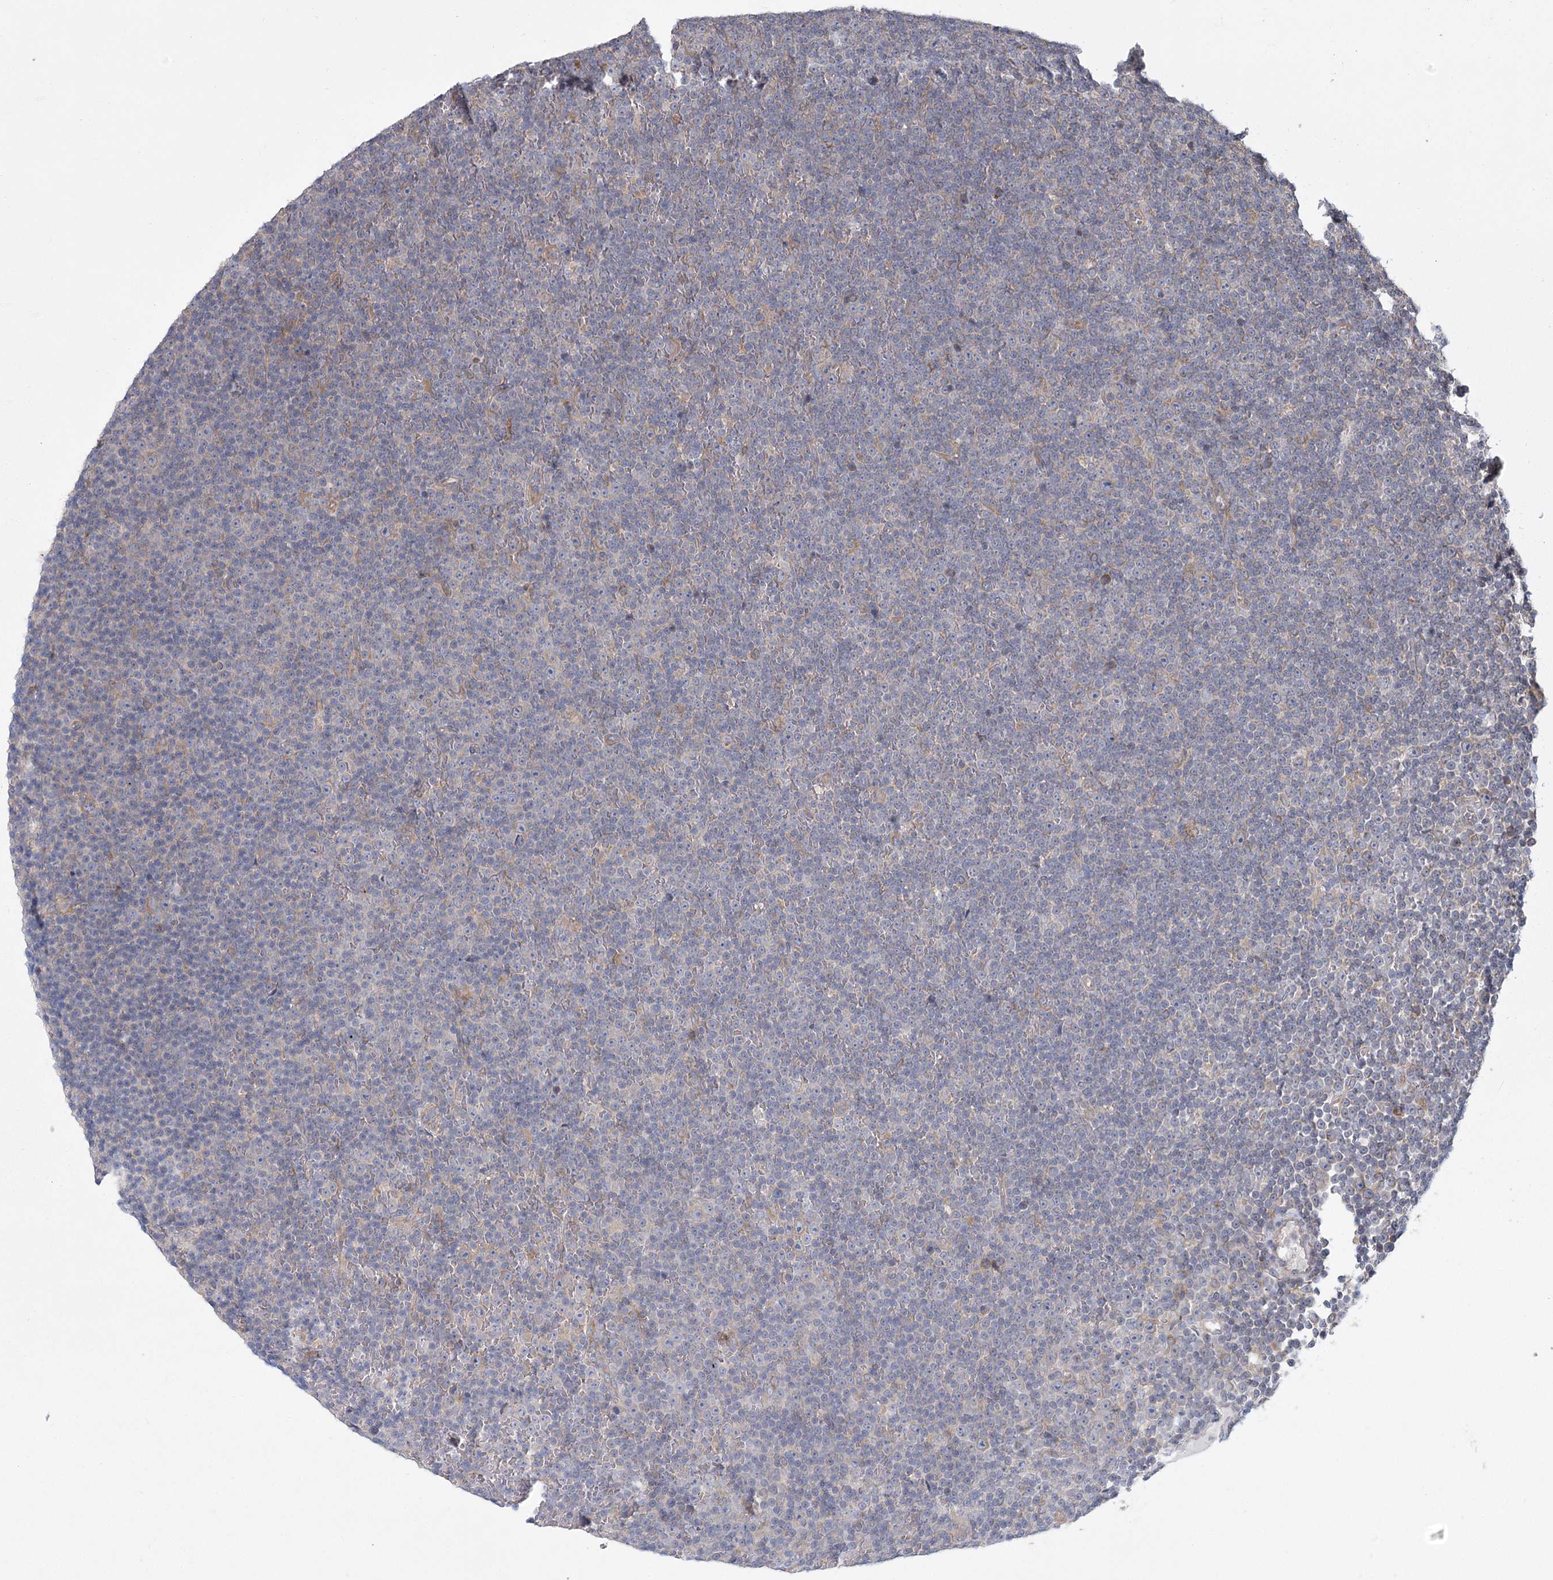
{"staining": {"intensity": "negative", "quantity": "none", "location": "none"}, "tissue": "lymphoma", "cell_type": "Tumor cells", "image_type": "cancer", "snomed": [{"axis": "morphology", "description": "Malignant lymphoma, non-Hodgkin's type, Low grade"}, {"axis": "topography", "description": "Lymph node"}], "caption": "Immunohistochemistry (IHC) photomicrograph of neoplastic tissue: lymphoma stained with DAB (3,3'-diaminobenzidine) demonstrates no significant protein positivity in tumor cells.", "gene": "CNTLN", "patient": {"sex": "female", "age": 67}}